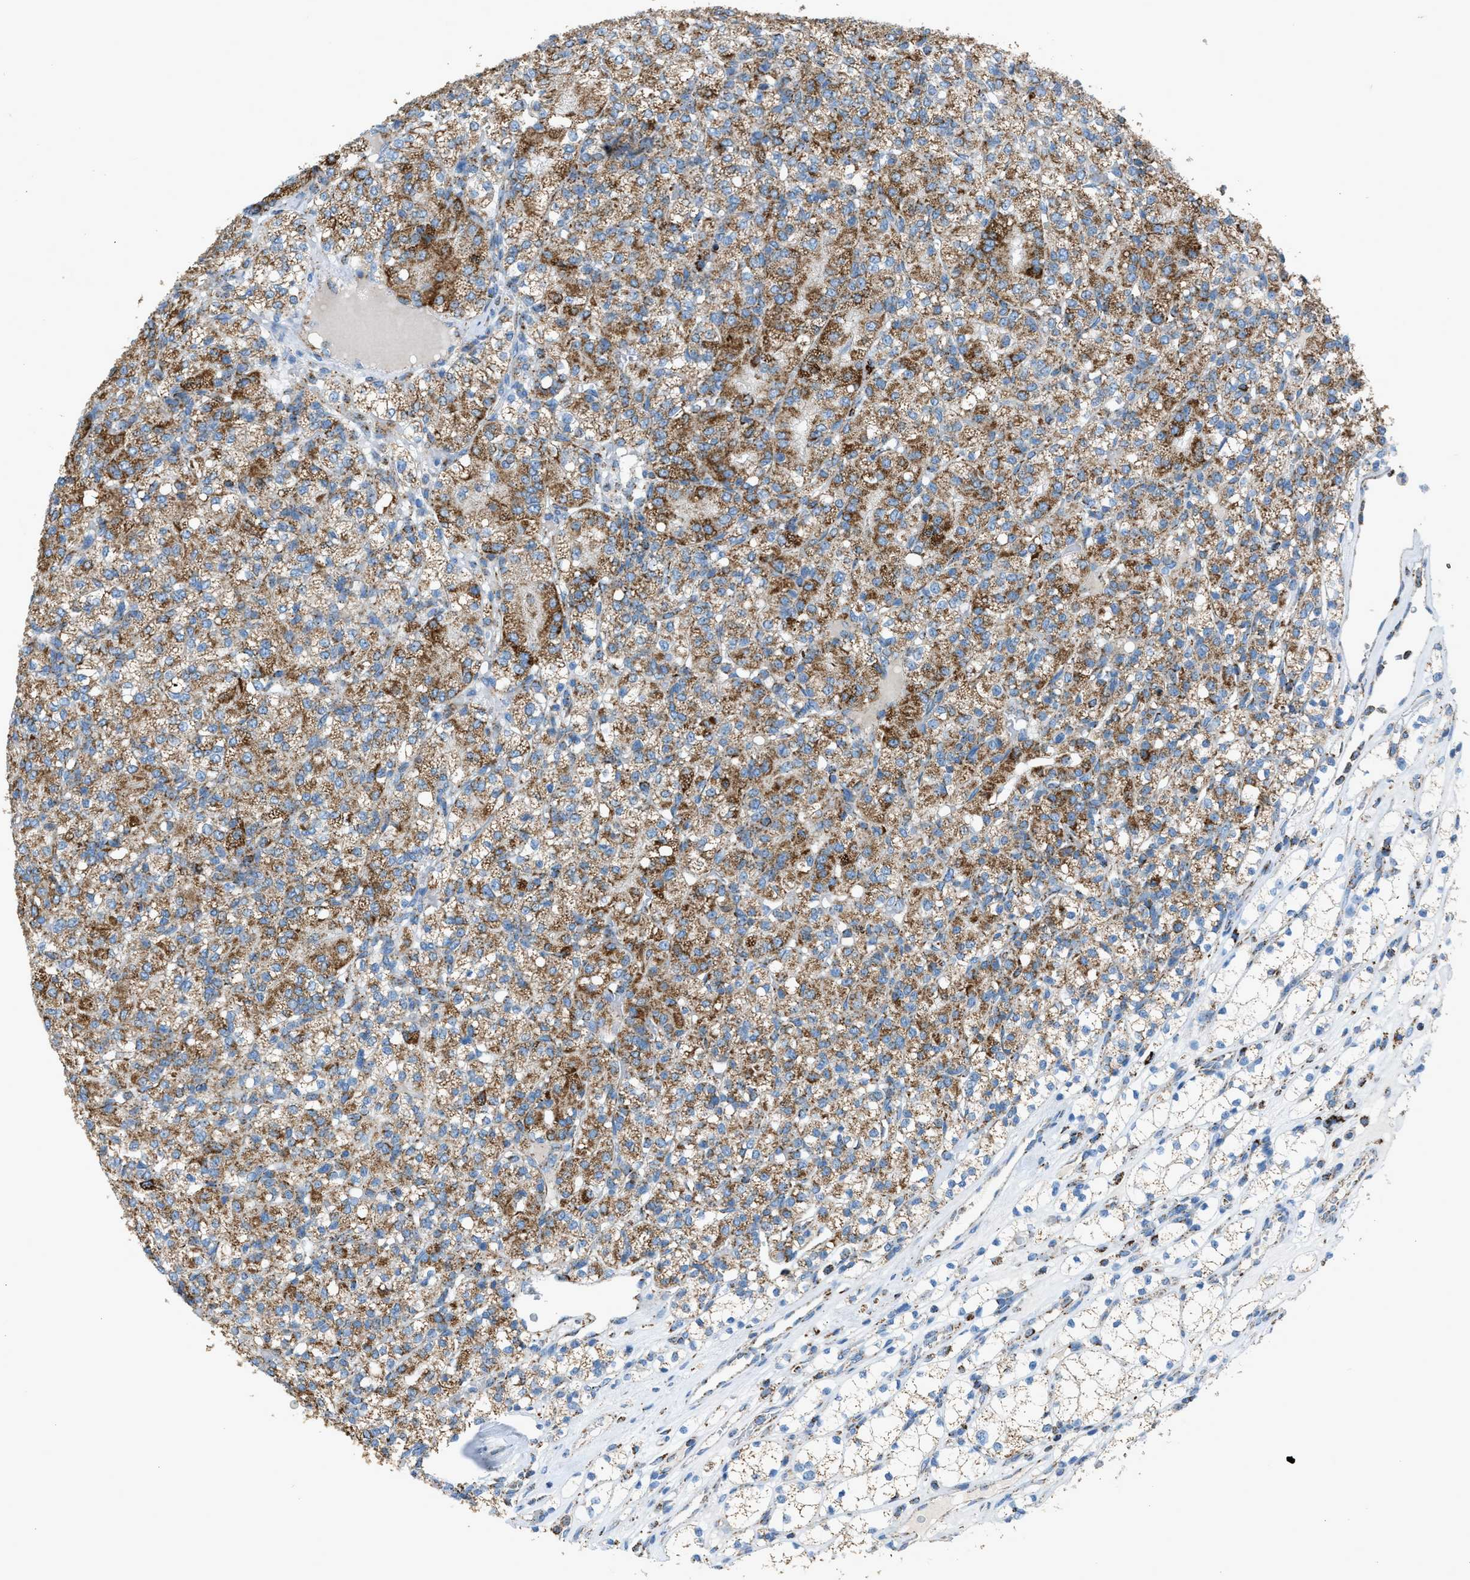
{"staining": {"intensity": "moderate", "quantity": ">75%", "location": "cytoplasmic/membranous"}, "tissue": "renal cancer", "cell_type": "Tumor cells", "image_type": "cancer", "snomed": [{"axis": "morphology", "description": "Adenocarcinoma, NOS"}, {"axis": "topography", "description": "Kidney"}], "caption": "A medium amount of moderate cytoplasmic/membranous positivity is present in about >75% of tumor cells in renal cancer (adenocarcinoma) tissue.", "gene": "MDH2", "patient": {"sex": "male", "age": 77}}